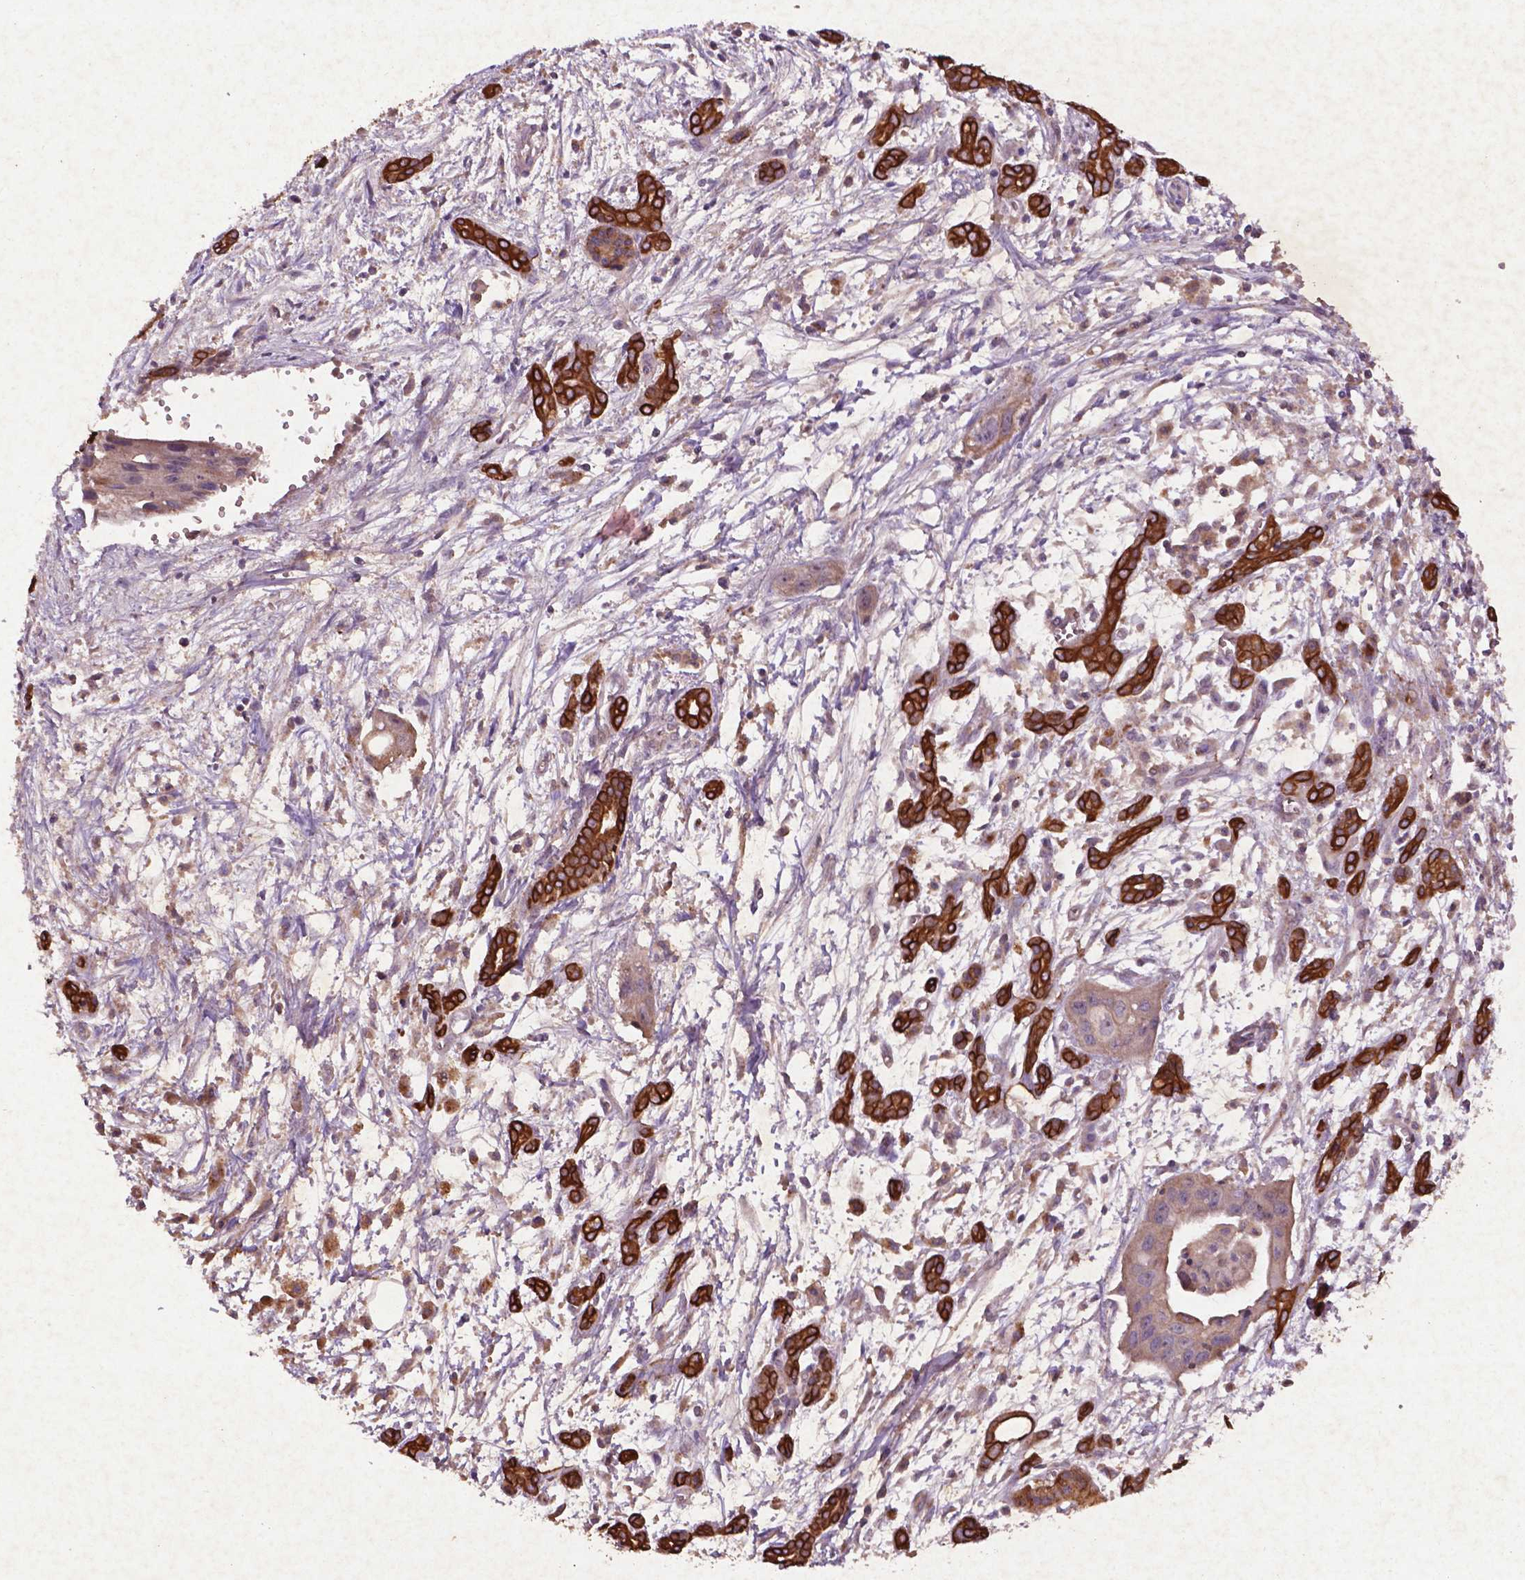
{"staining": {"intensity": "strong", "quantity": ">75%", "location": "cytoplasmic/membranous"}, "tissue": "pancreatic cancer", "cell_type": "Tumor cells", "image_type": "cancer", "snomed": [{"axis": "morphology", "description": "Adenocarcinoma, NOS"}, {"axis": "topography", "description": "Pancreas"}], "caption": "This histopathology image reveals immunohistochemistry (IHC) staining of pancreatic adenocarcinoma, with high strong cytoplasmic/membranous expression in approximately >75% of tumor cells.", "gene": "COQ2", "patient": {"sex": "male", "age": 60}}